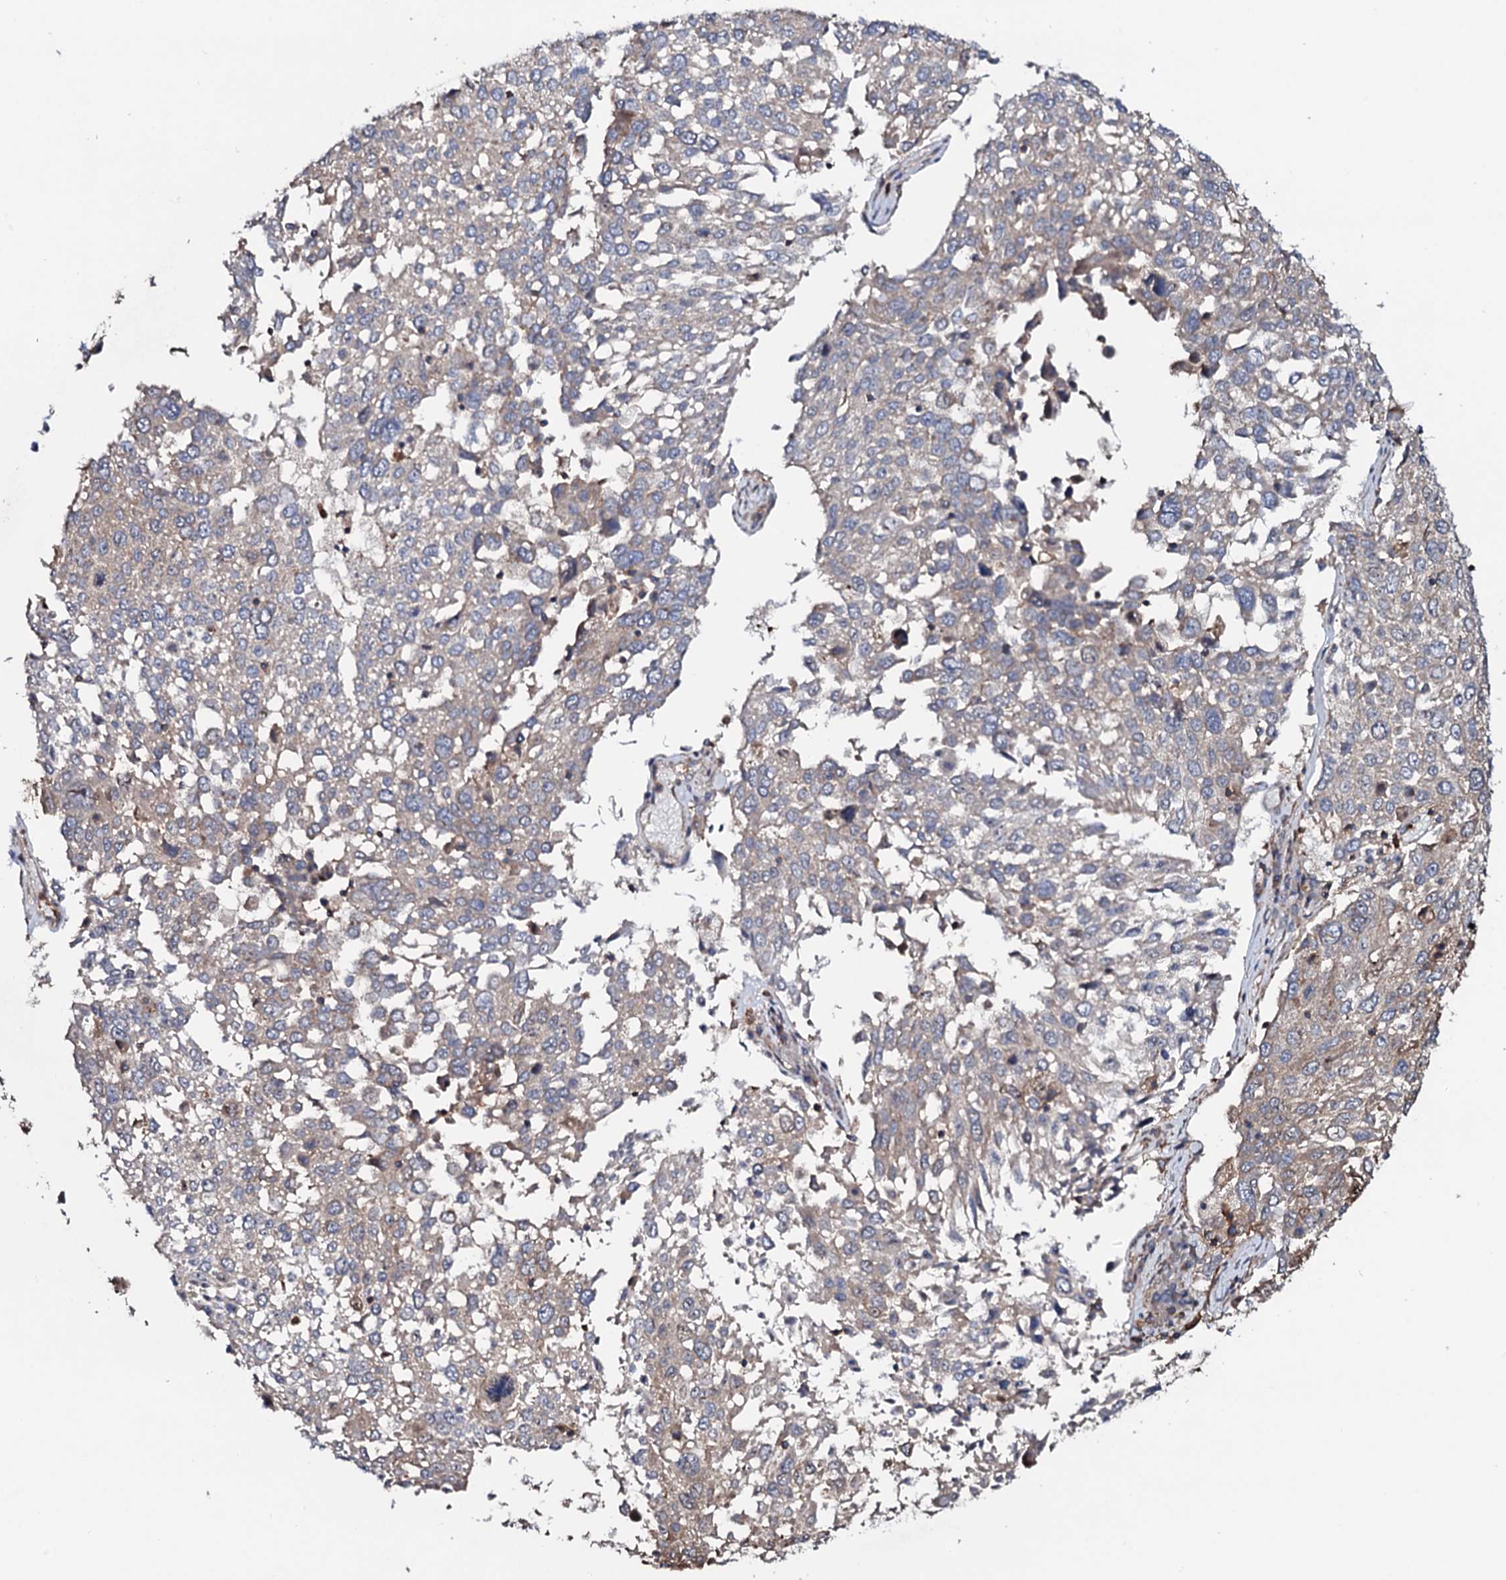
{"staining": {"intensity": "weak", "quantity": "<25%", "location": "cytoplasmic/membranous"}, "tissue": "lung cancer", "cell_type": "Tumor cells", "image_type": "cancer", "snomed": [{"axis": "morphology", "description": "Squamous cell carcinoma, NOS"}, {"axis": "topography", "description": "Lung"}], "caption": "Lung cancer was stained to show a protein in brown. There is no significant staining in tumor cells. (Stains: DAB (3,3'-diaminobenzidine) IHC with hematoxylin counter stain, Microscopy: brightfield microscopy at high magnification).", "gene": "COG6", "patient": {"sex": "male", "age": 65}}